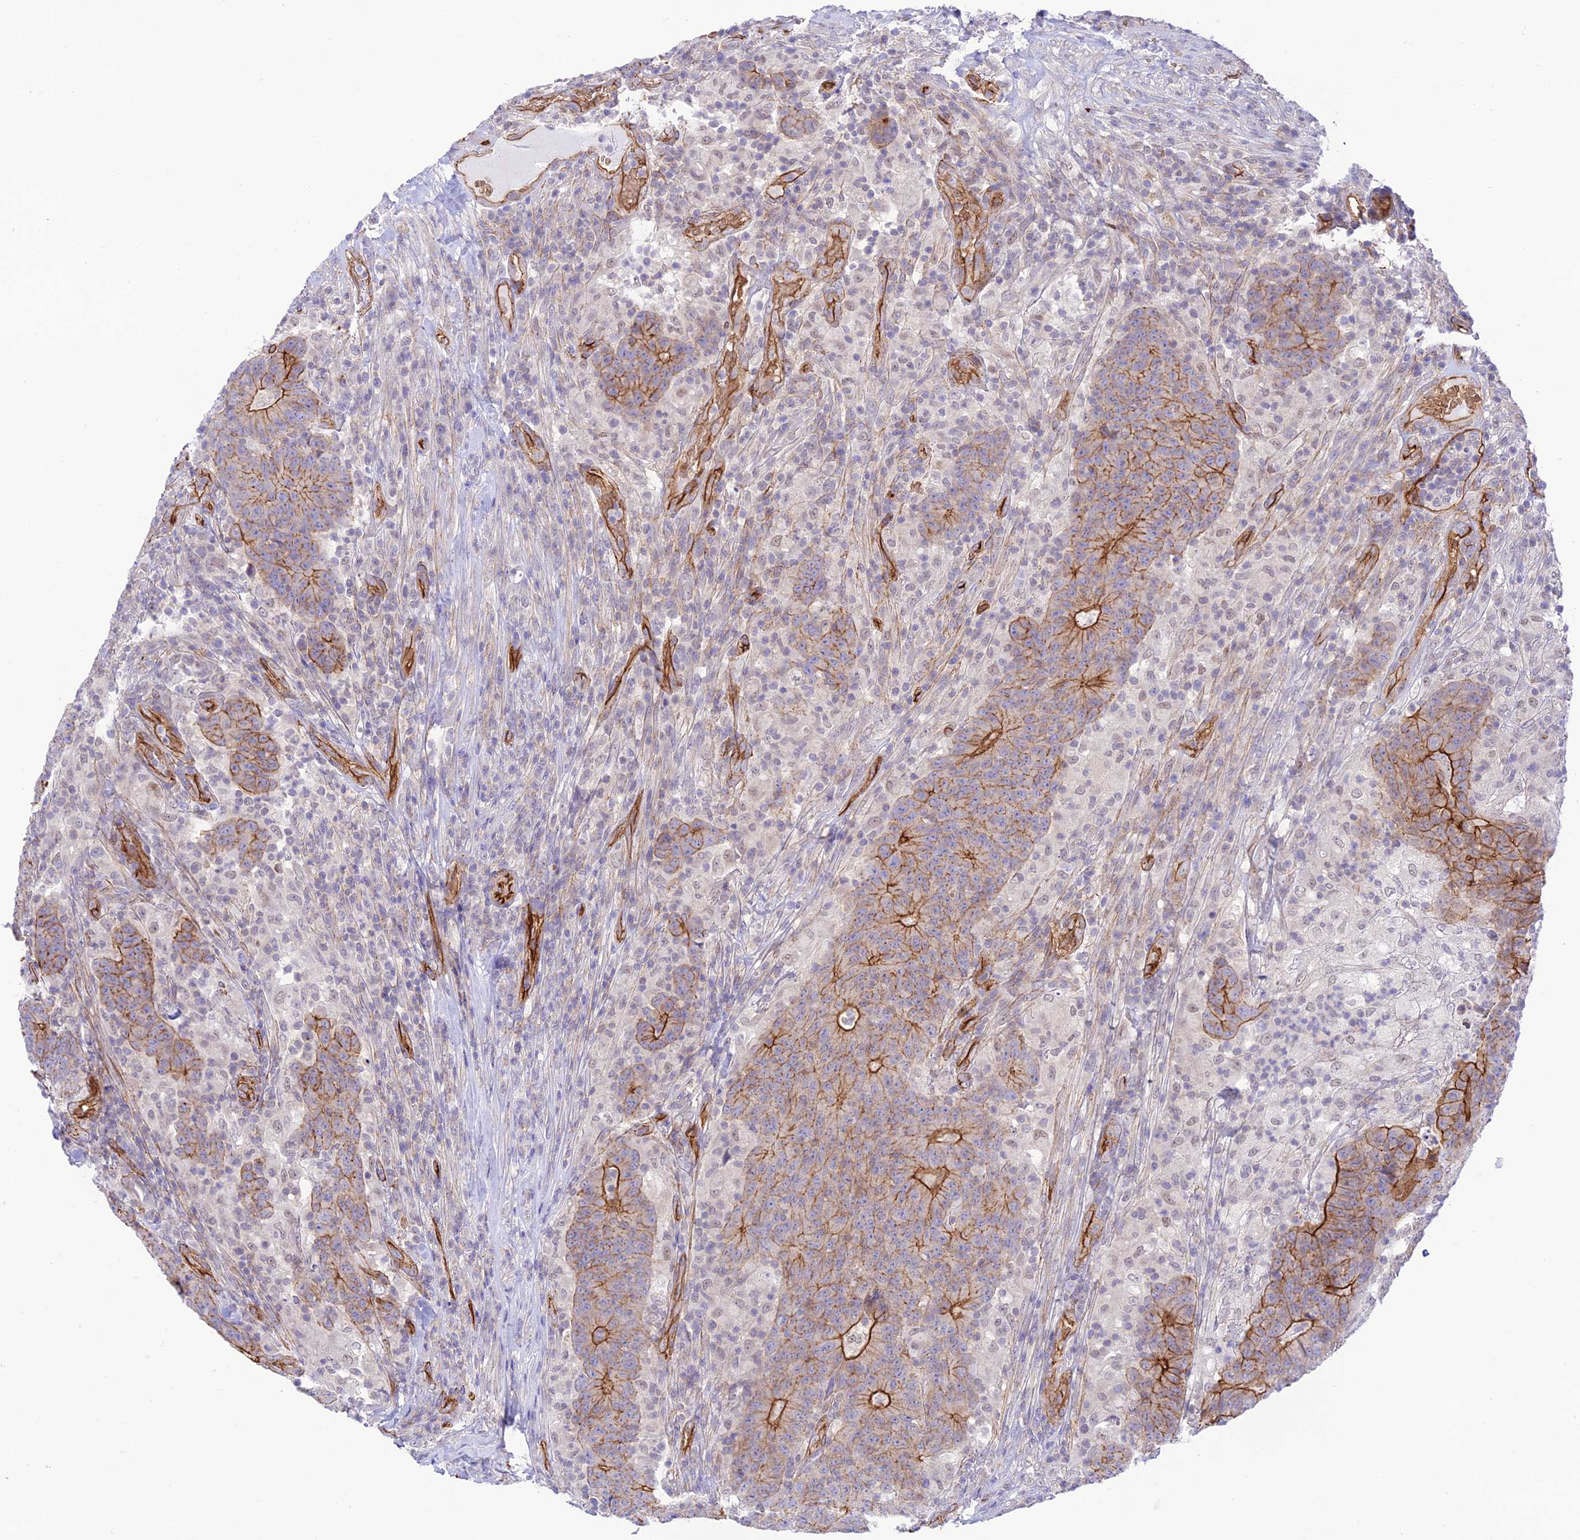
{"staining": {"intensity": "strong", "quantity": "25%-75%", "location": "cytoplasmic/membranous"}, "tissue": "colorectal cancer", "cell_type": "Tumor cells", "image_type": "cancer", "snomed": [{"axis": "morphology", "description": "Adenocarcinoma, NOS"}, {"axis": "topography", "description": "Colon"}], "caption": "Colorectal adenocarcinoma stained for a protein reveals strong cytoplasmic/membranous positivity in tumor cells.", "gene": "YPEL5", "patient": {"sex": "female", "age": 75}}